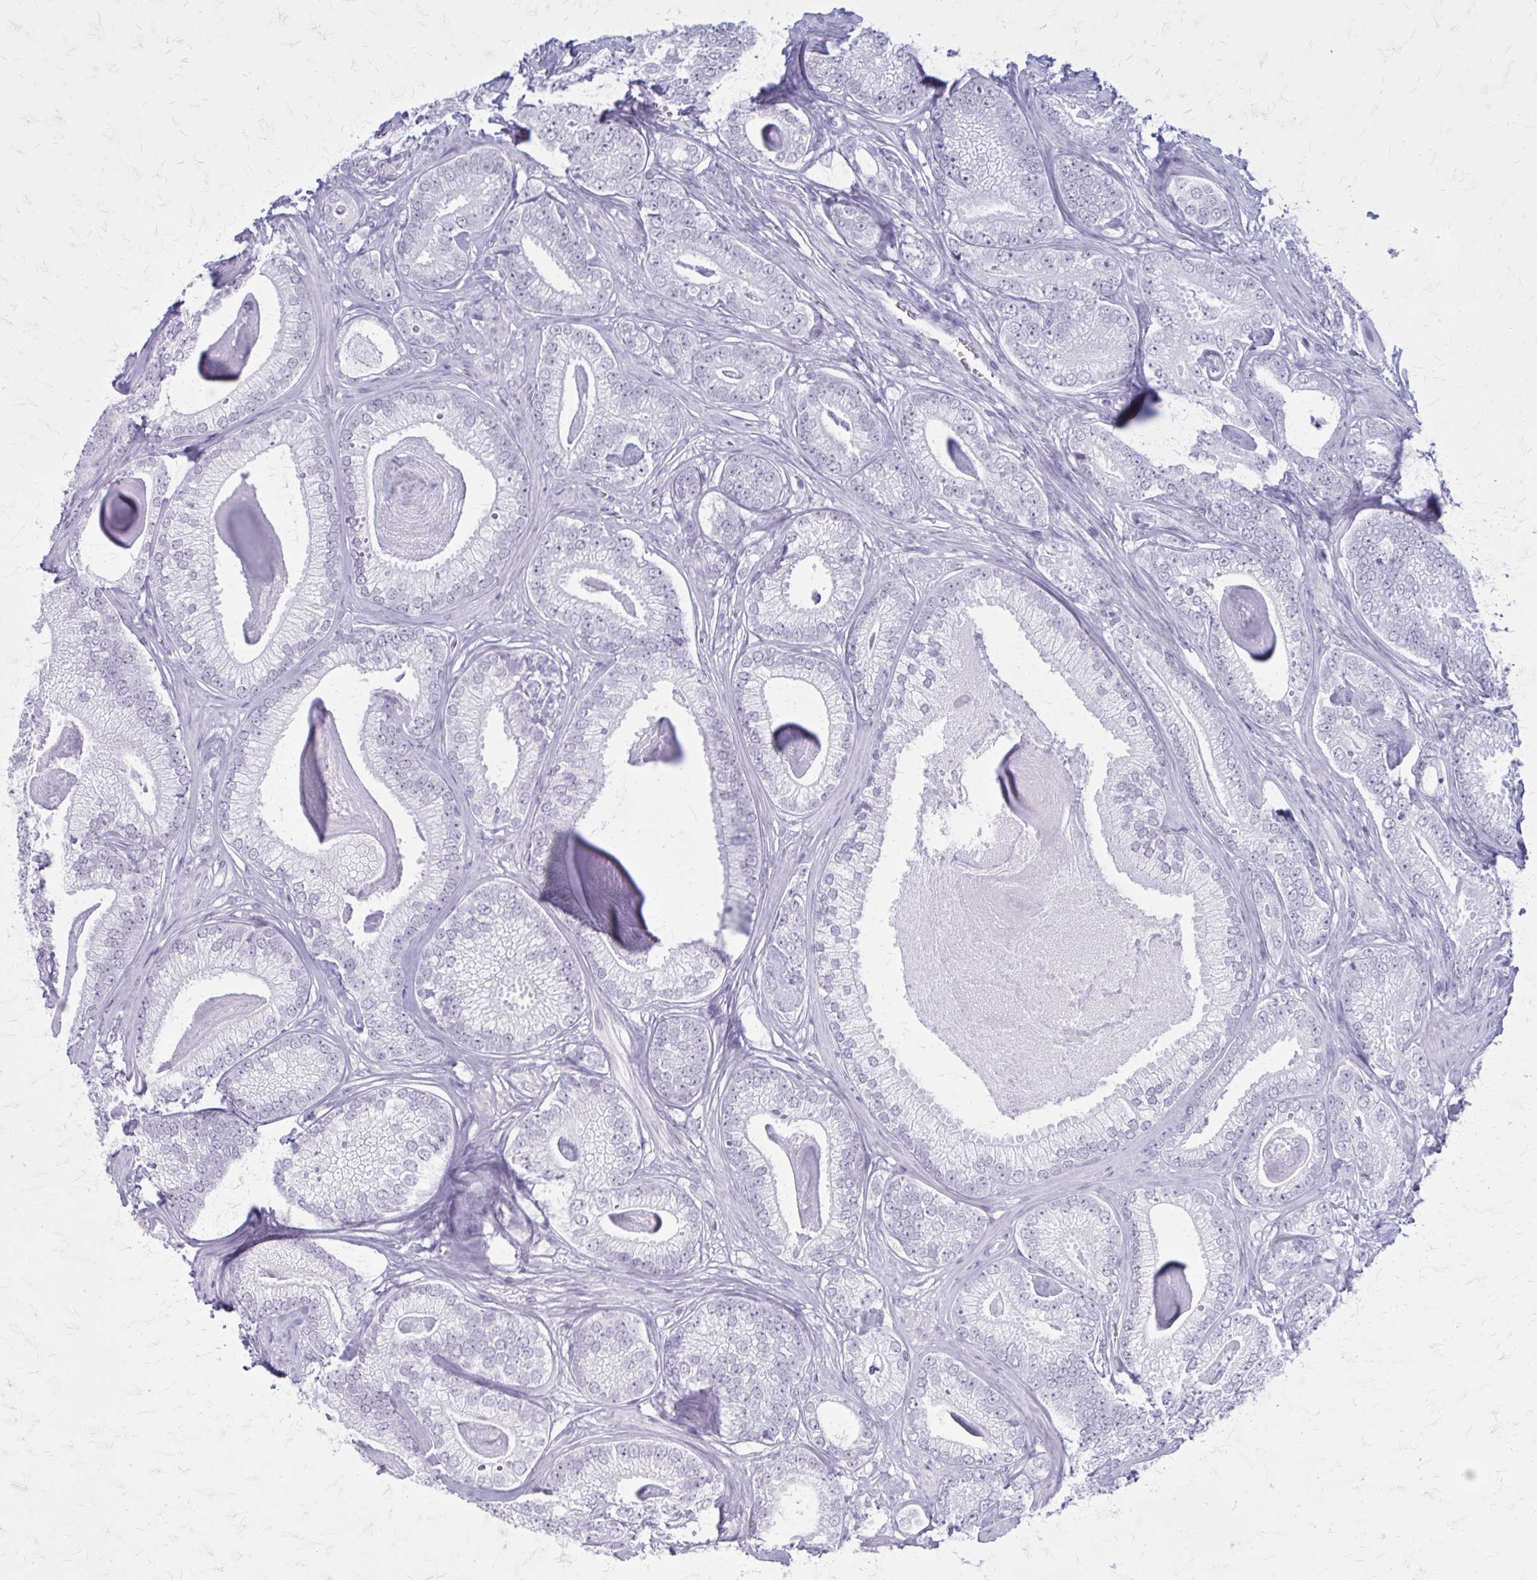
{"staining": {"intensity": "negative", "quantity": "none", "location": "none"}, "tissue": "prostate cancer", "cell_type": "Tumor cells", "image_type": "cancer", "snomed": [{"axis": "morphology", "description": "Adenocarcinoma, Low grade"}, {"axis": "topography", "description": "Prostate"}], "caption": "DAB (3,3'-diaminobenzidine) immunohistochemical staining of human prostate cancer (adenocarcinoma (low-grade)) shows no significant expression in tumor cells.", "gene": "GAD1", "patient": {"sex": "male", "age": 63}}